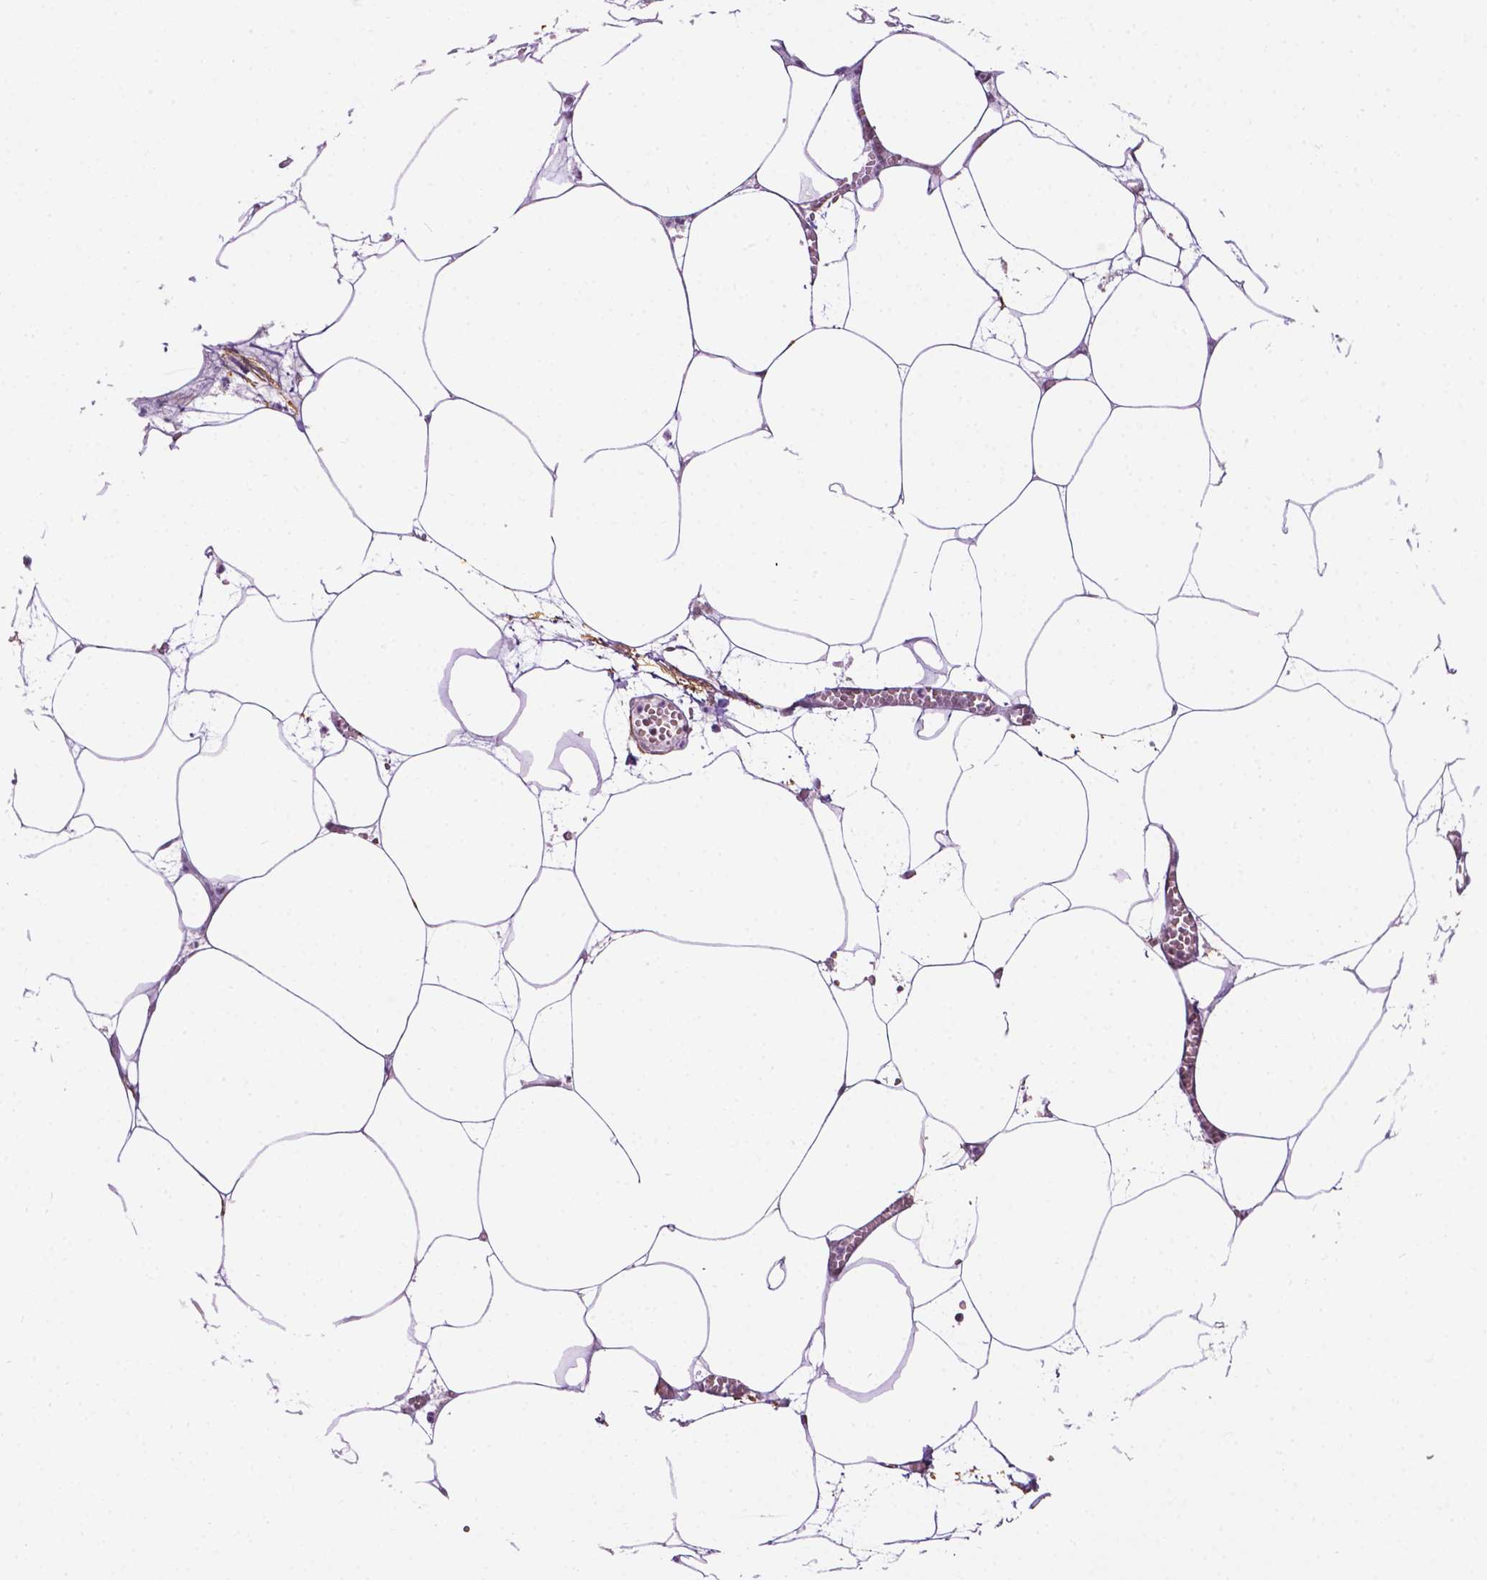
{"staining": {"intensity": "moderate", "quantity": "<25%", "location": "nuclear"}, "tissue": "adipose tissue", "cell_type": "Adipocytes", "image_type": "normal", "snomed": [{"axis": "morphology", "description": "Normal tissue, NOS"}, {"axis": "topography", "description": "Adipose tissue"}, {"axis": "topography", "description": "Pancreas"}, {"axis": "topography", "description": "Peripheral nerve tissue"}], "caption": "Protein staining by IHC demonstrates moderate nuclear staining in approximately <25% of adipocytes in normal adipose tissue. The protein is shown in brown color, while the nuclei are stained blue.", "gene": "UBQLN4", "patient": {"sex": "female", "age": 58}}